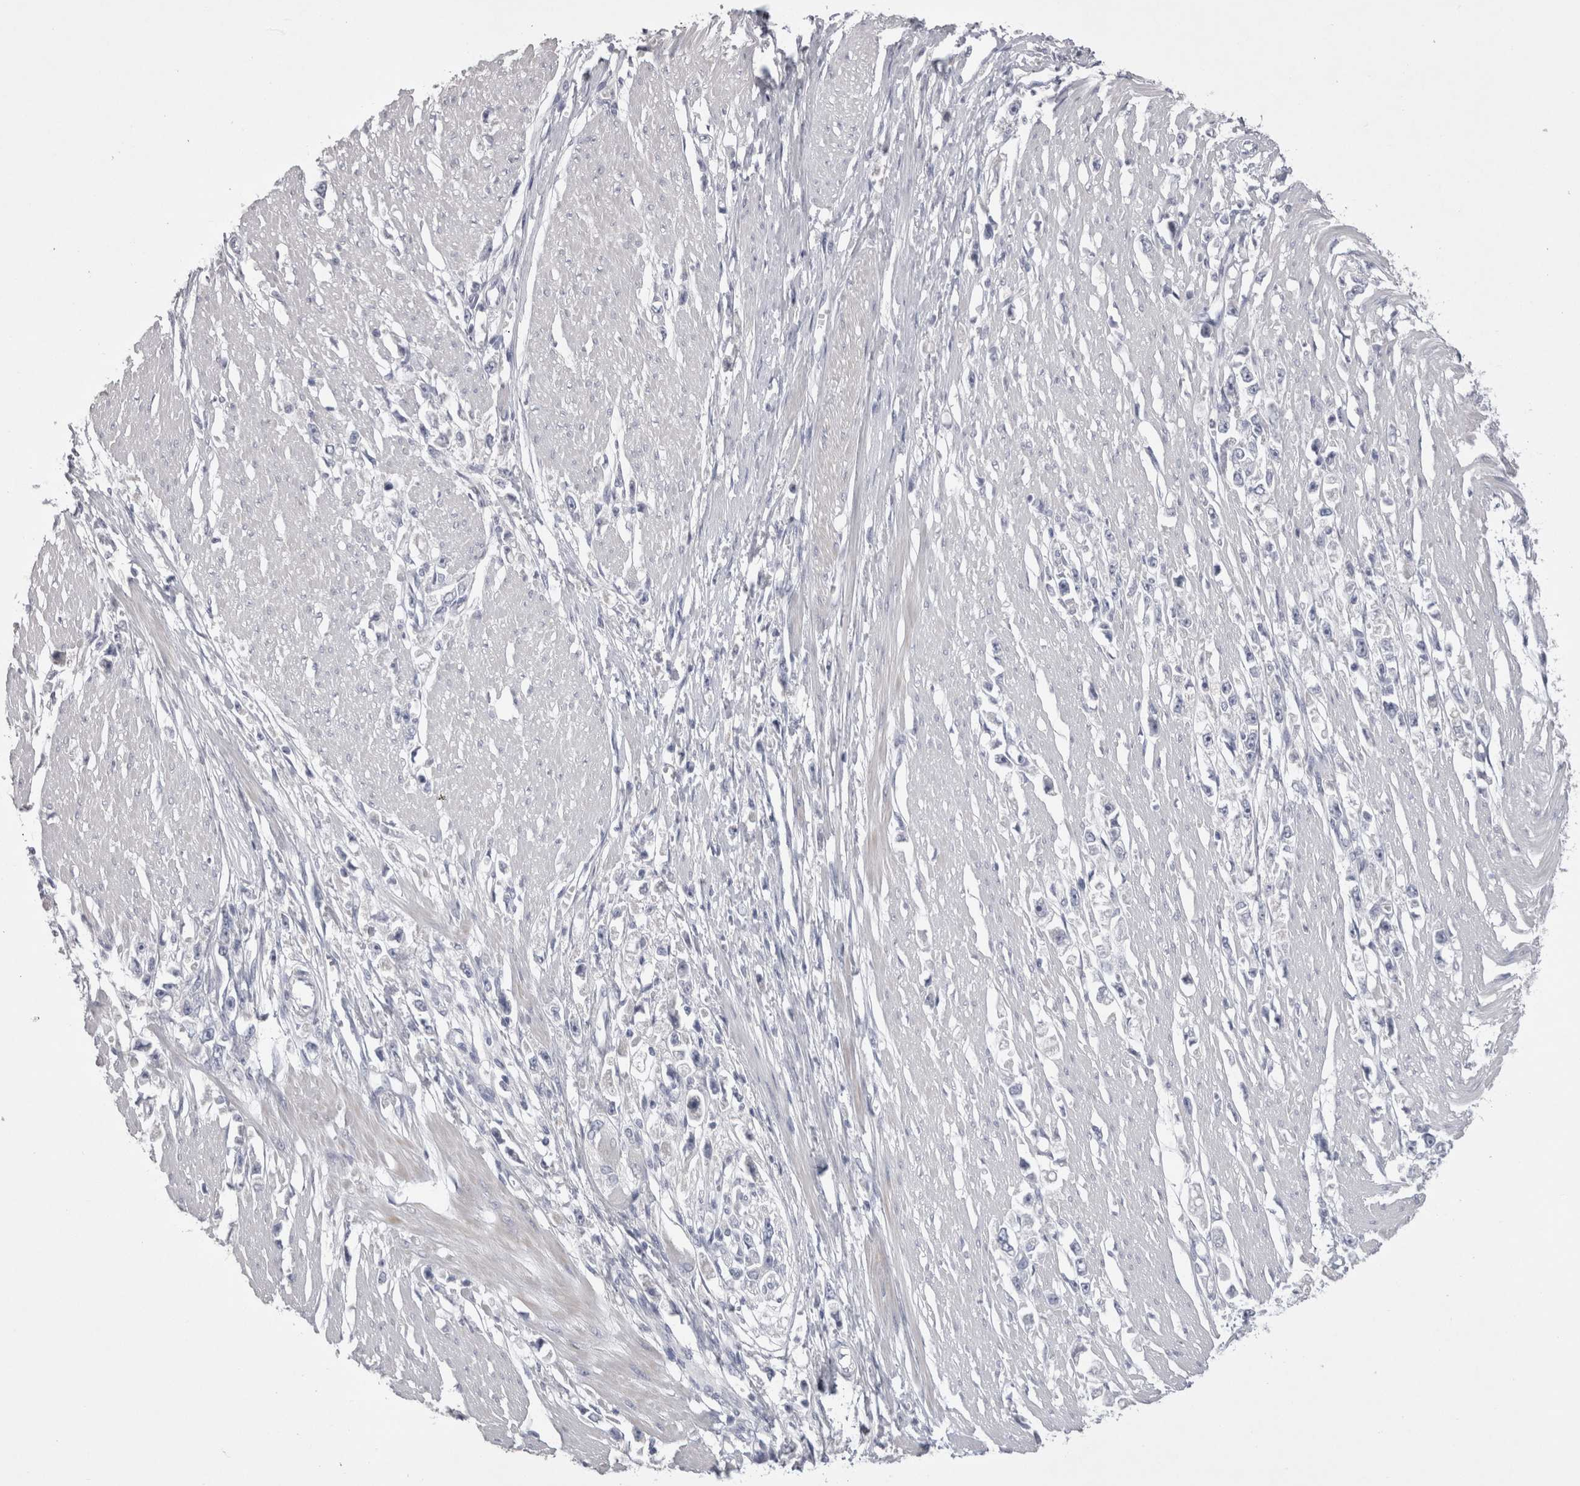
{"staining": {"intensity": "negative", "quantity": "none", "location": "none"}, "tissue": "stomach cancer", "cell_type": "Tumor cells", "image_type": "cancer", "snomed": [{"axis": "morphology", "description": "Adenocarcinoma, NOS"}, {"axis": "topography", "description": "Stomach"}], "caption": "Tumor cells show no significant protein staining in stomach cancer.", "gene": "ADAM2", "patient": {"sex": "female", "age": 59}}